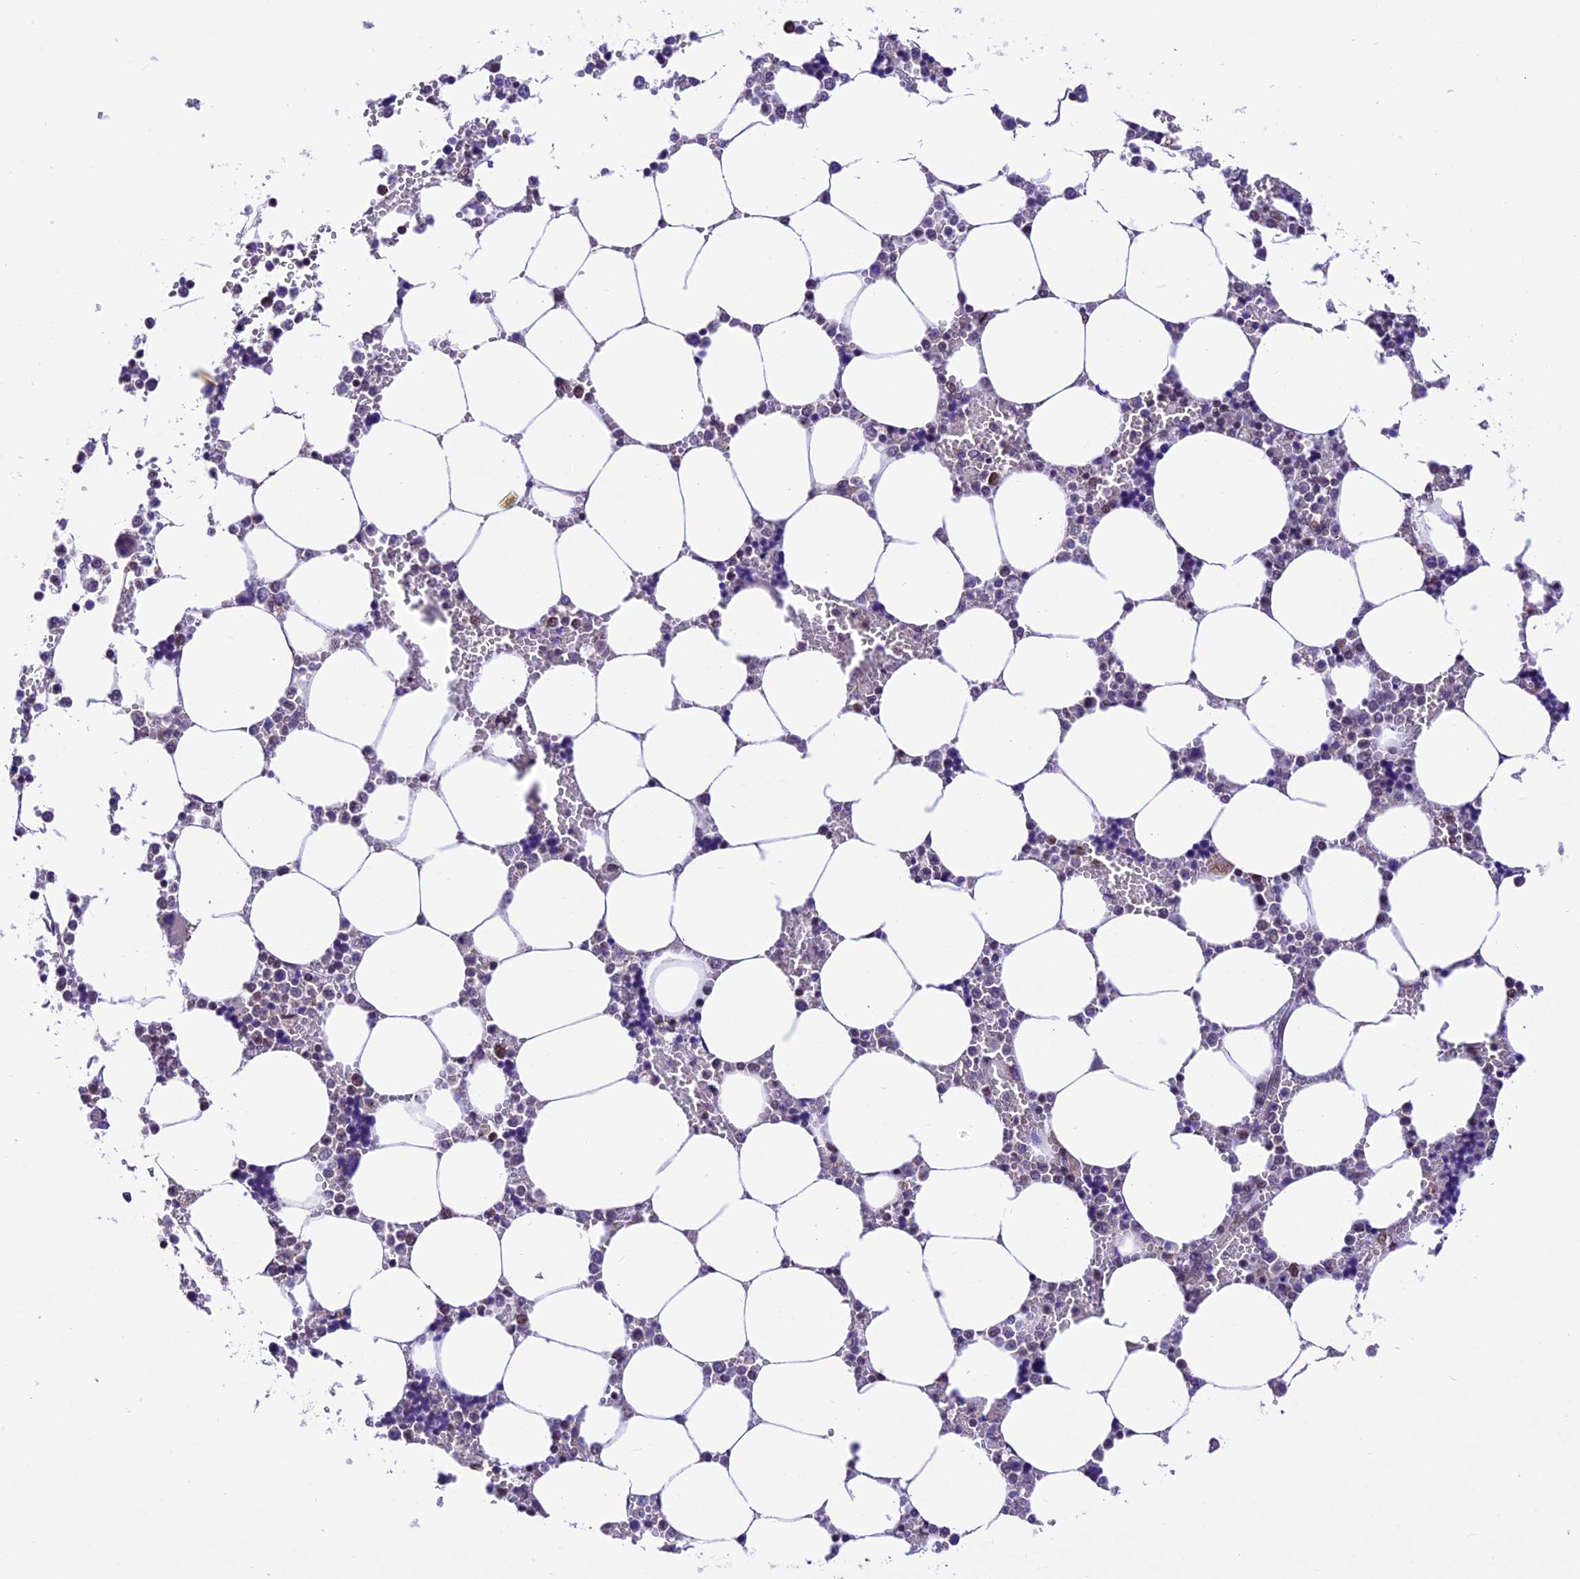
{"staining": {"intensity": "moderate", "quantity": "25%-75%", "location": "nuclear"}, "tissue": "bone marrow", "cell_type": "Hematopoietic cells", "image_type": "normal", "snomed": [{"axis": "morphology", "description": "Normal tissue, NOS"}, {"axis": "topography", "description": "Bone marrow"}], "caption": "Protein staining by IHC displays moderate nuclear positivity in about 25%-75% of hematopoietic cells in normal bone marrow. (DAB (3,3'-diaminobenzidine) IHC, brown staining for protein, blue staining for nuclei).", "gene": "CARS2", "patient": {"sex": "male", "age": 64}}